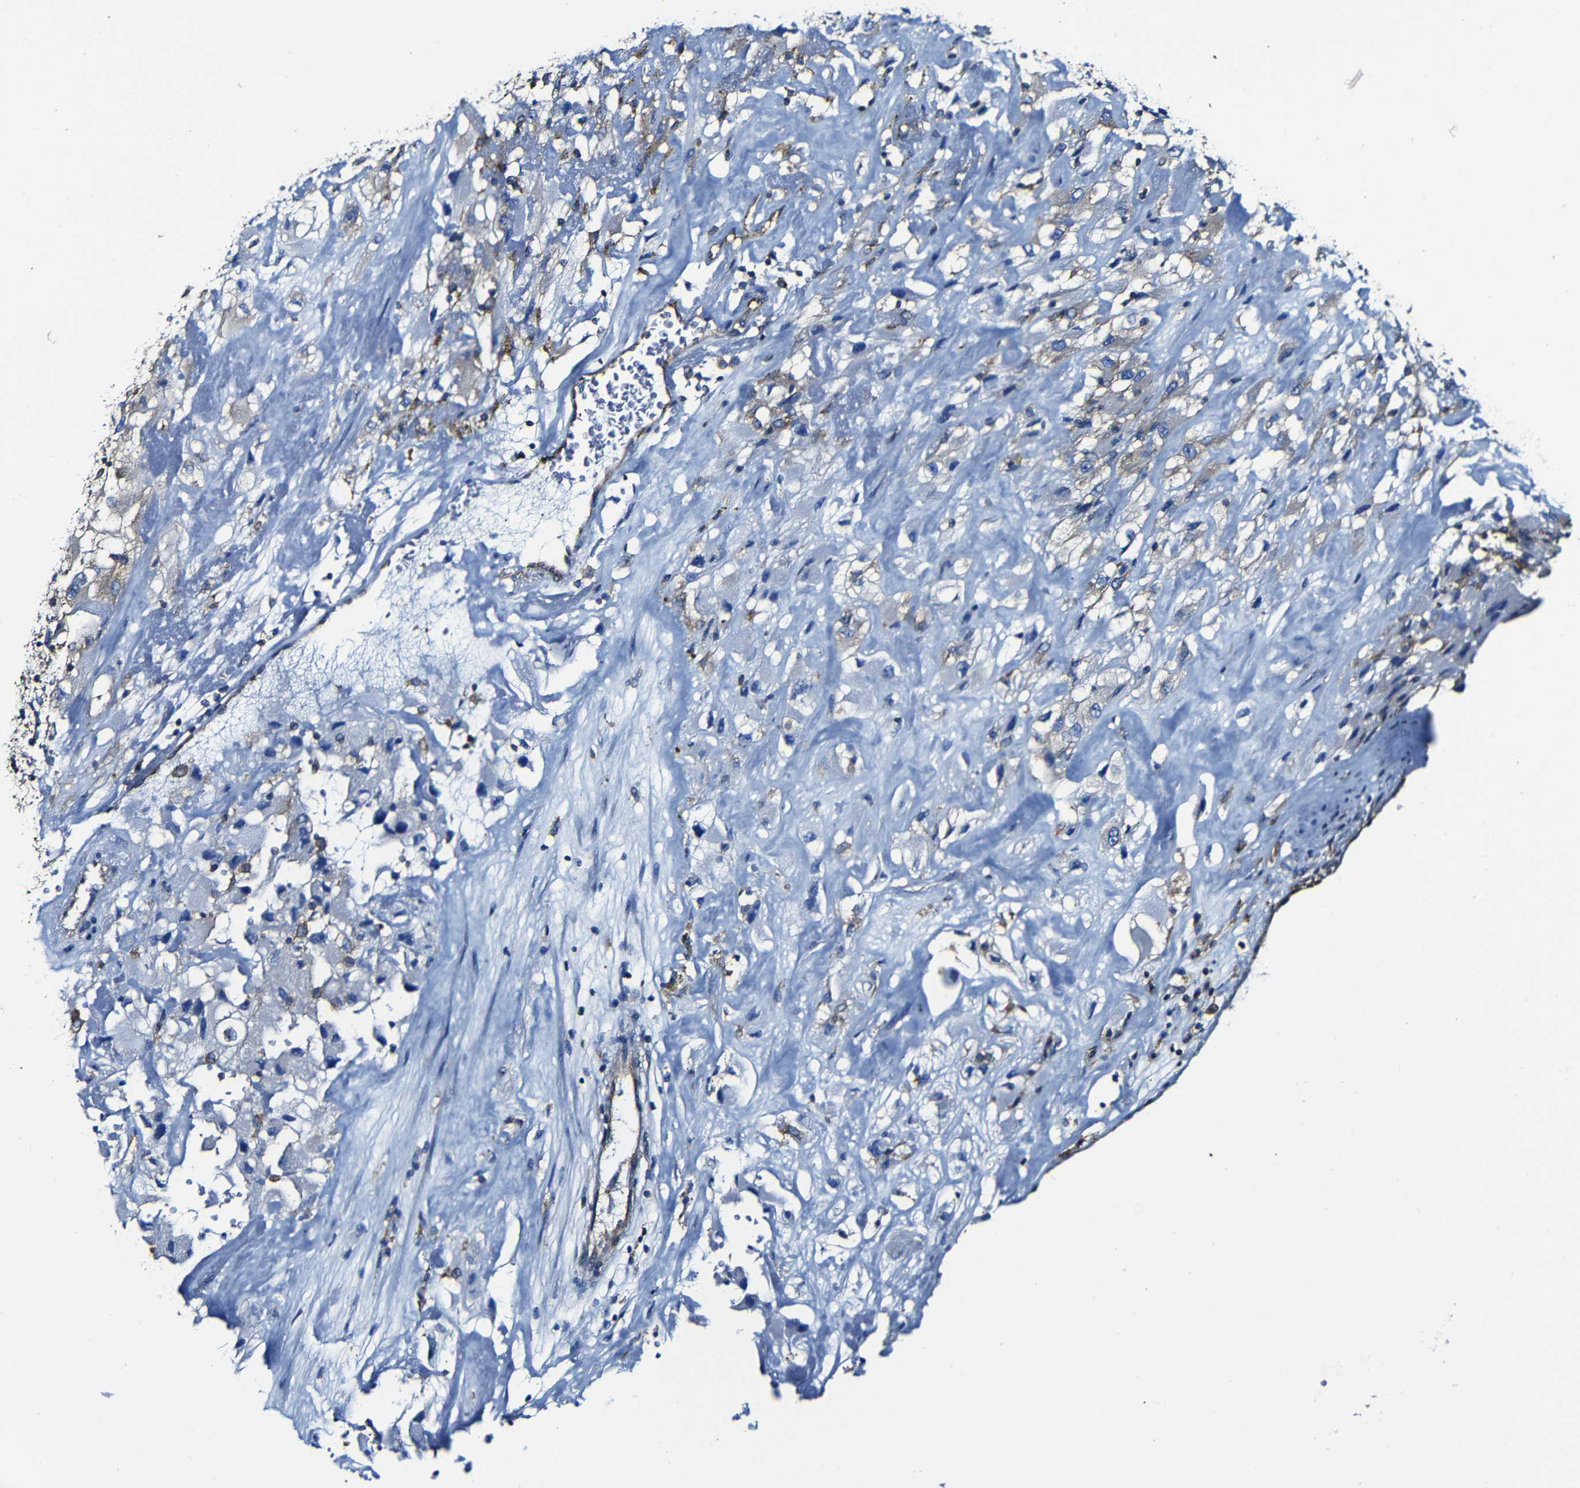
{"staining": {"intensity": "negative", "quantity": "none", "location": "none"}, "tissue": "renal cancer", "cell_type": "Tumor cells", "image_type": "cancer", "snomed": [{"axis": "morphology", "description": "Adenocarcinoma, NOS"}, {"axis": "topography", "description": "Kidney"}], "caption": "Immunohistochemistry (IHC) of human renal adenocarcinoma reveals no staining in tumor cells. The staining is performed using DAB brown chromogen with nuclei counter-stained in using hematoxylin.", "gene": "MSN", "patient": {"sex": "female", "age": 52}}